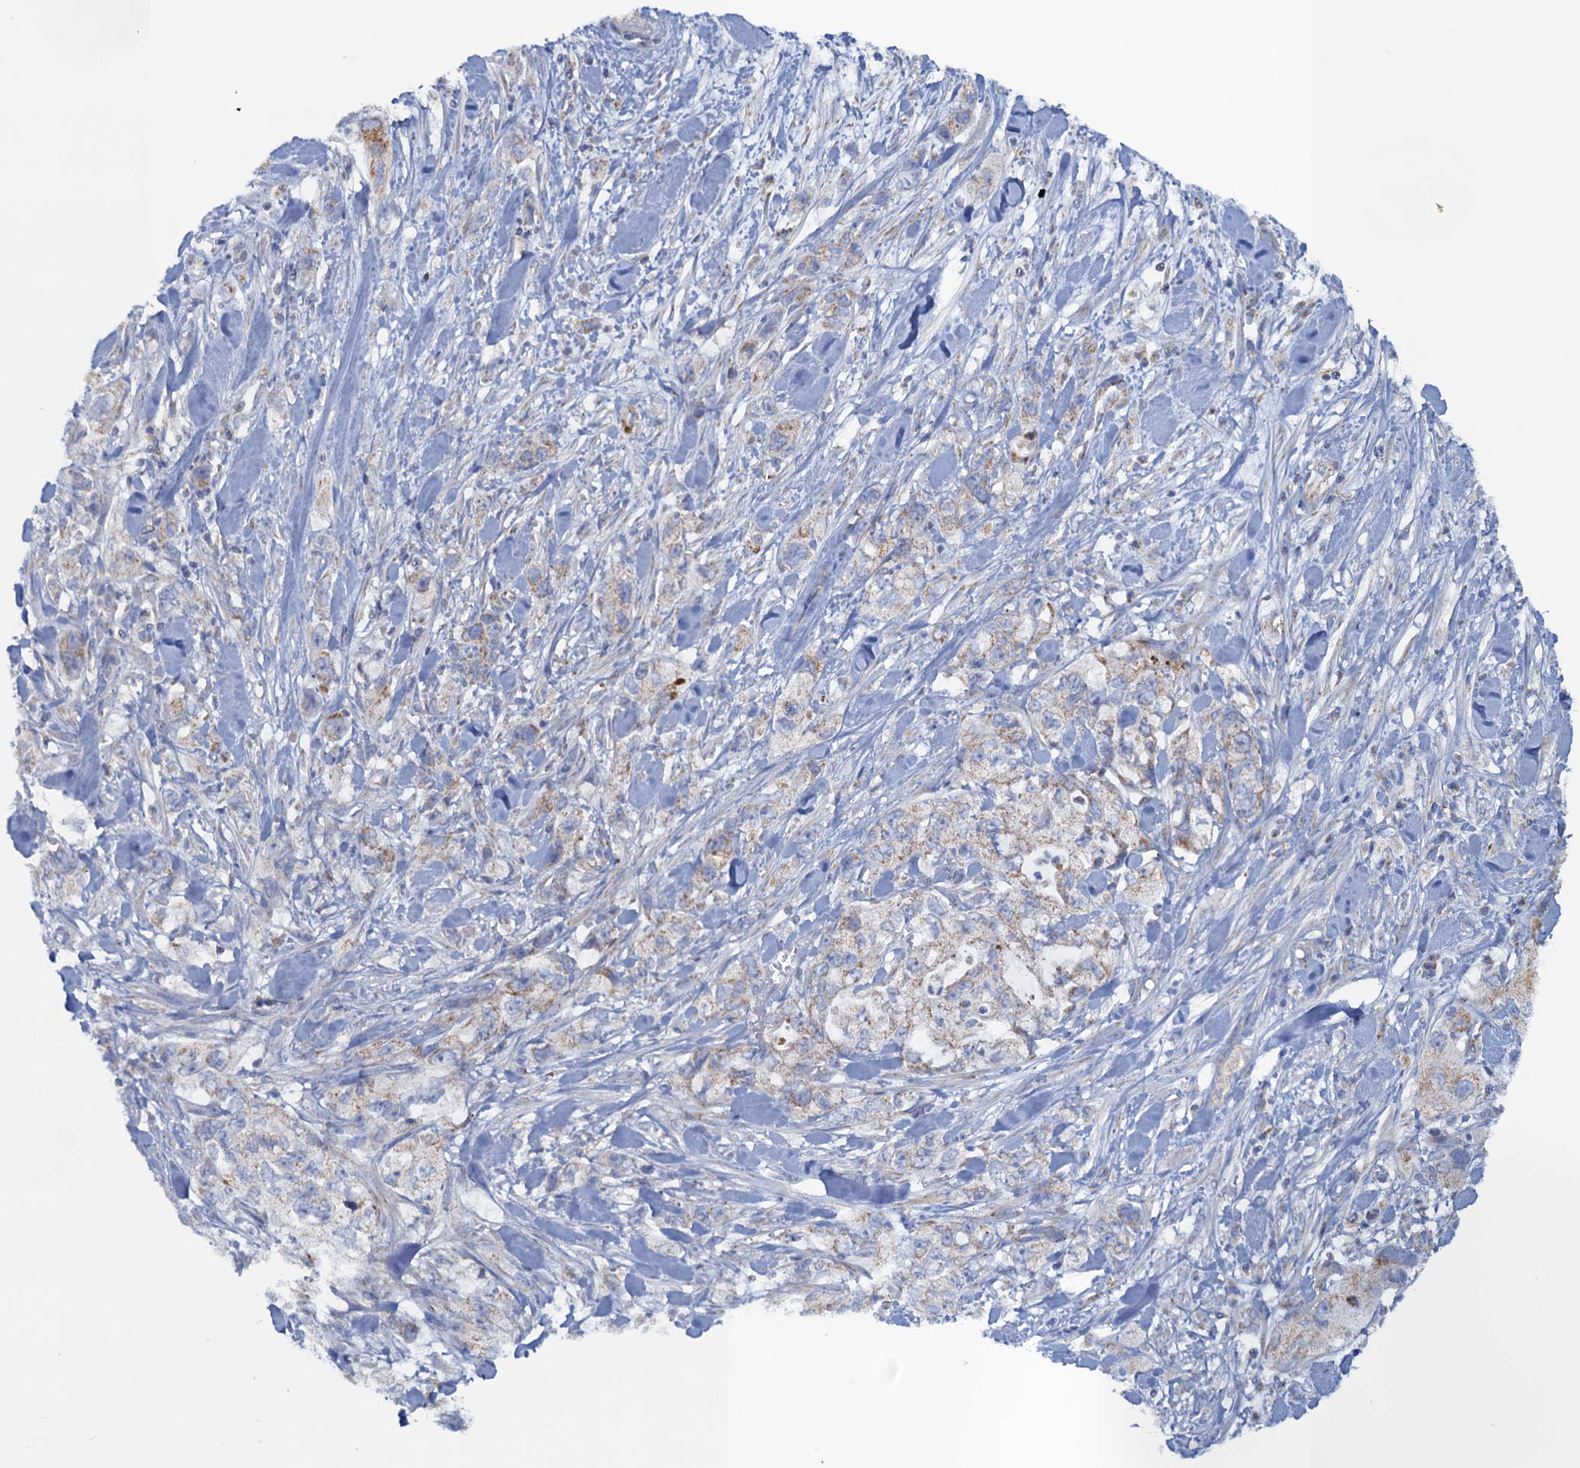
{"staining": {"intensity": "moderate", "quantity": "<25%", "location": "cytoplasmic/membranous"}, "tissue": "pancreatic cancer", "cell_type": "Tumor cells", "image_type": "cancer", "snomed": [{"axis": "morphology", "description": "Adenocarcinoma, NOS"}, {"axis": "topography", "description": "Pancreas"}], "caption": "IHC histopathology image of pancreatic cancer (adenocarcinoma) stained for a protein (brown), which demonstrates low levels of moderate cytoplasmic/membranous positivity in approximately <25% of tumor cells.", "gene": "GTPBP3", "patient": {"sex": "female", "age": 73}}